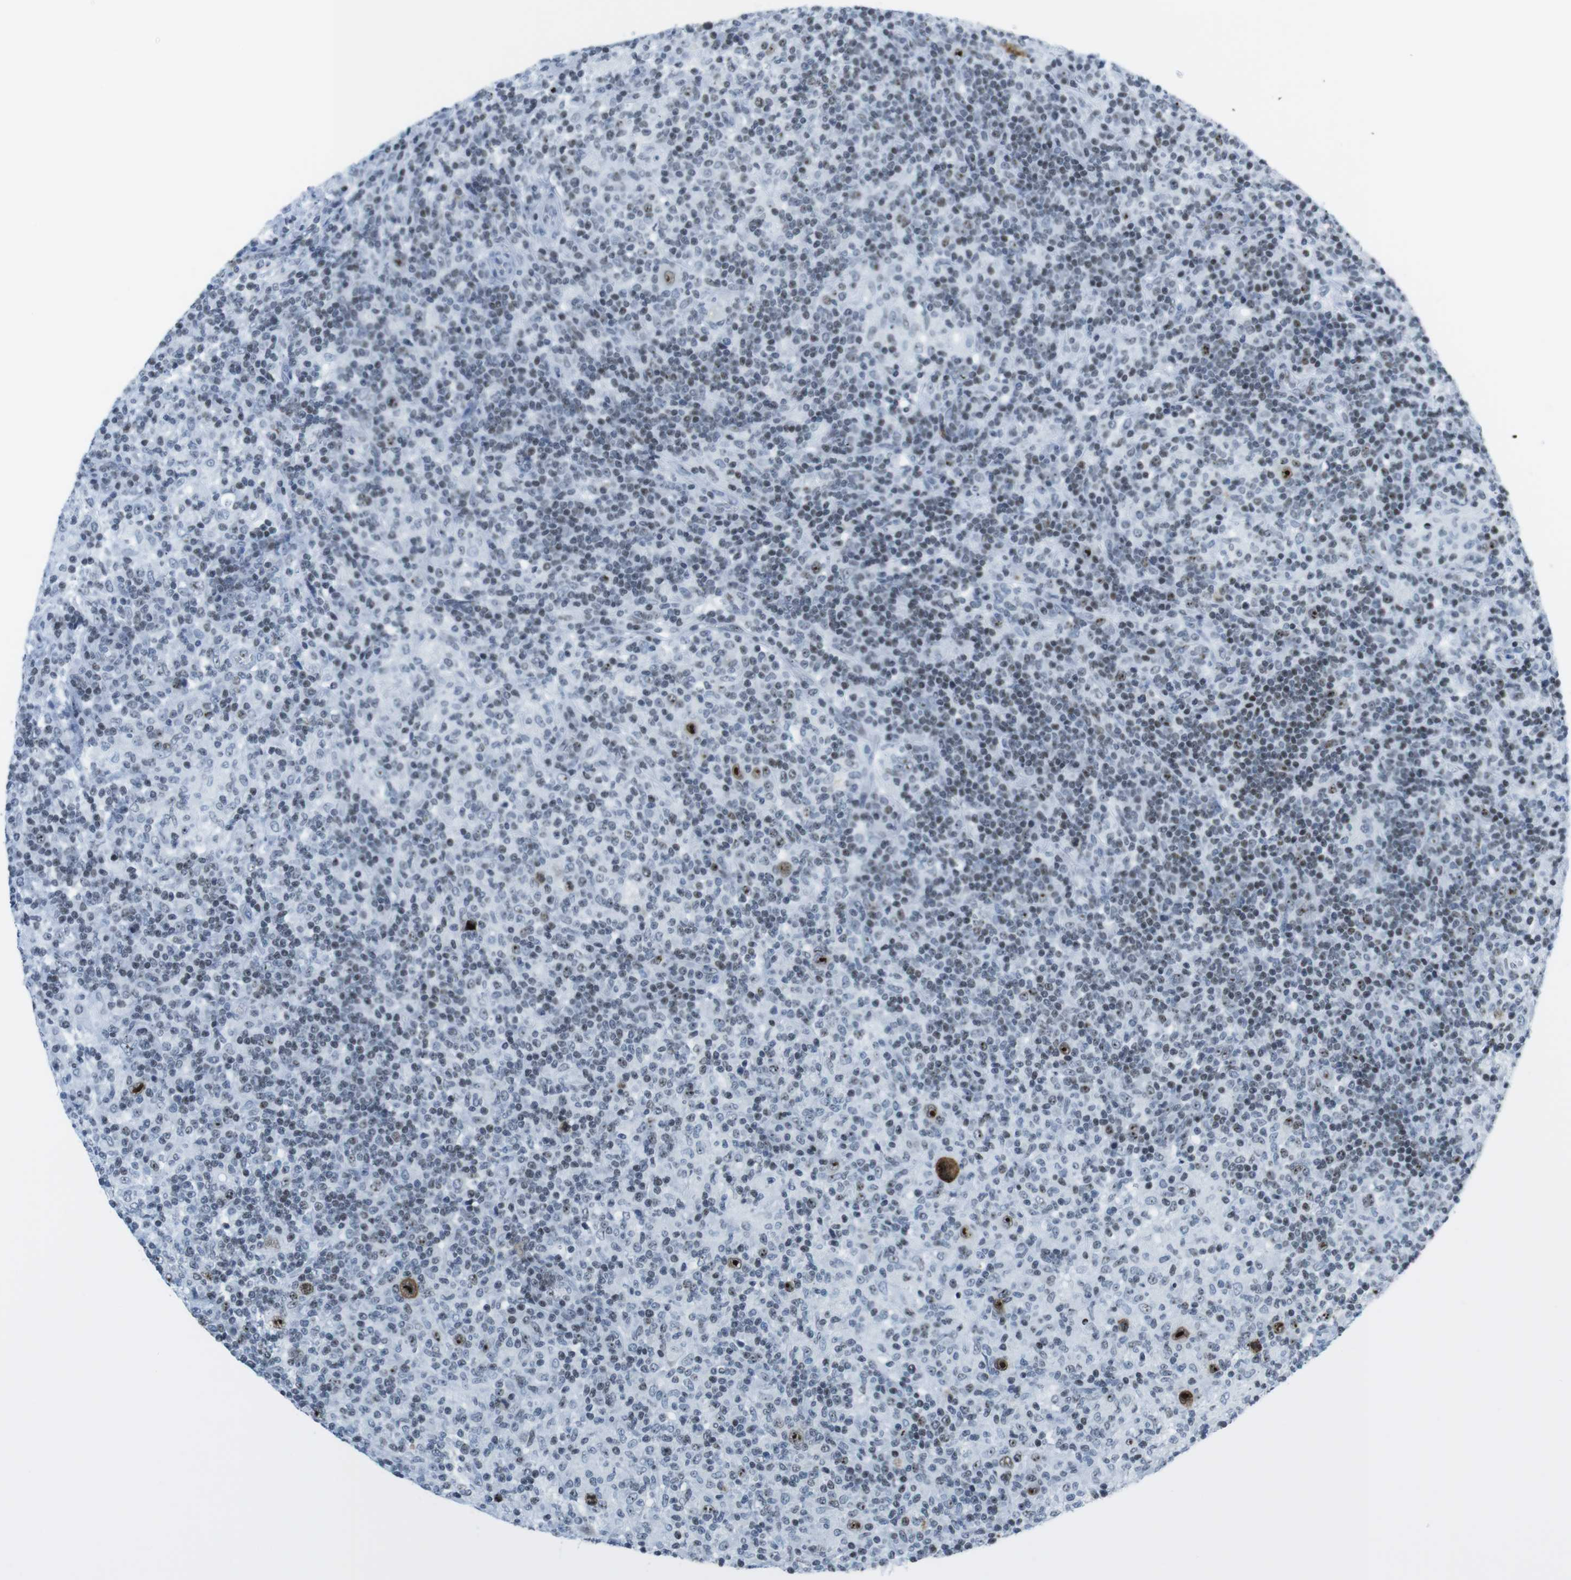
{"staining": {"intensity": "moderate", "quantity": ">75%", "location": "nuclear"}, "tissue": "lymphoma", "cell_type": "Tumor cells", "image_type": "cancer", "snomed": [{"axis": "morphology", "description": "Hodgkin's disease, NOS"}, {"axis": "topography", "description": "Lymph node"}], "caption": "Approximately >75% of tumor cells in lymphoma demonstrate moderate nuclear protein positivity as visualized by brown immunohistochemical staining.", "gene": "NIFK", "patient": {"sex": "male", "age": 70}}